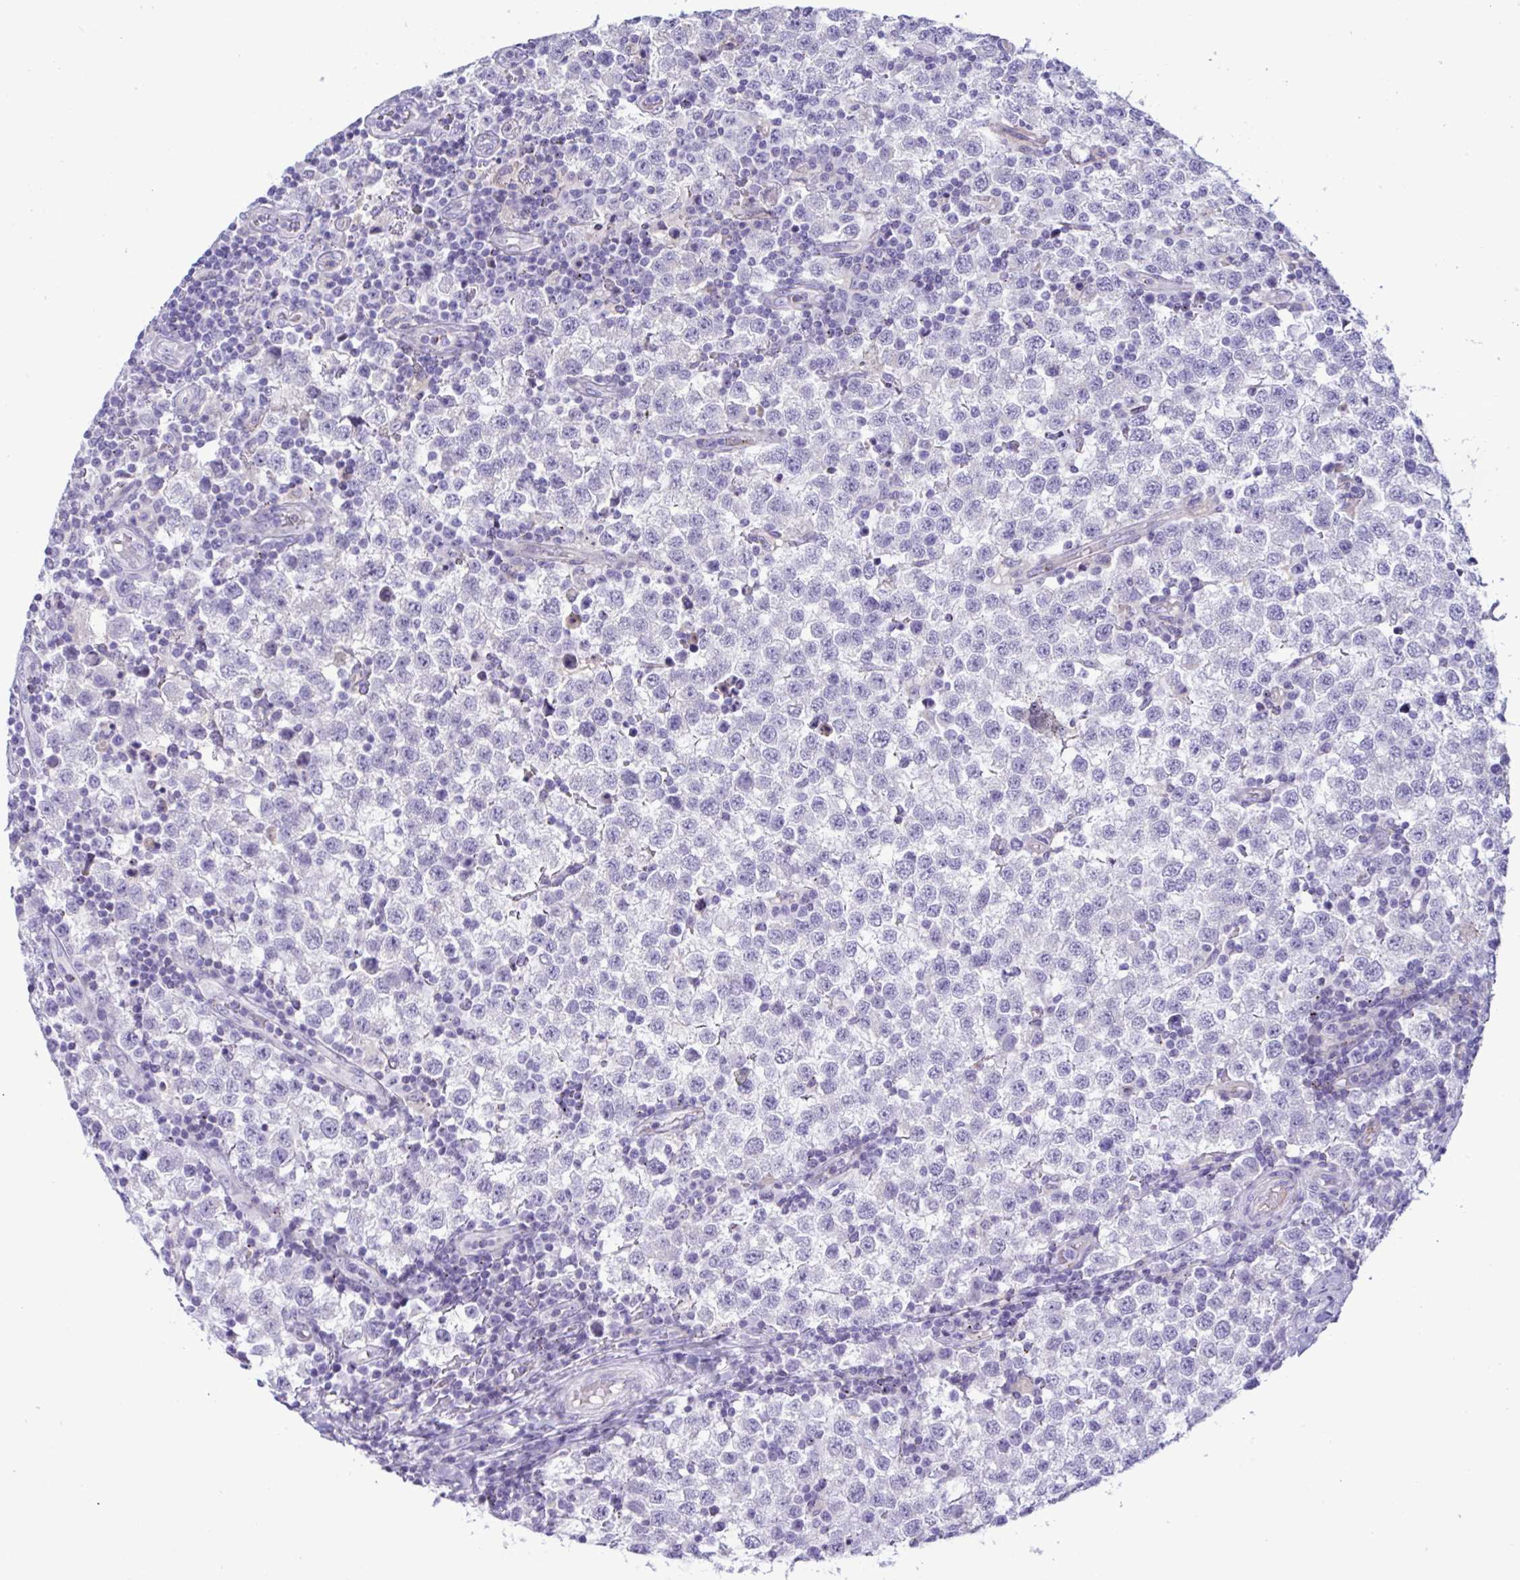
{"staining": {"intensity": "negative", "quantity": "none", "location": "none"}, "tissue": "testis cancer", "cell_type": "Tumor cells", "image_type": "cancer", "snomed": [{"axis": "morphology", "description": "Seminoma, NOS"}, {"axis": "topography", "description": "Testis"}], "caption": "High magnification brightfield microscopy of testis seminoma stained with DAB (3,3'-diaminobenzidine) (brown) and counterstained with hematoxylin (blue): tumor cells show no significant staining.", "gene": "SREBF1", "patient": {"sex": "male", "age": 34}}